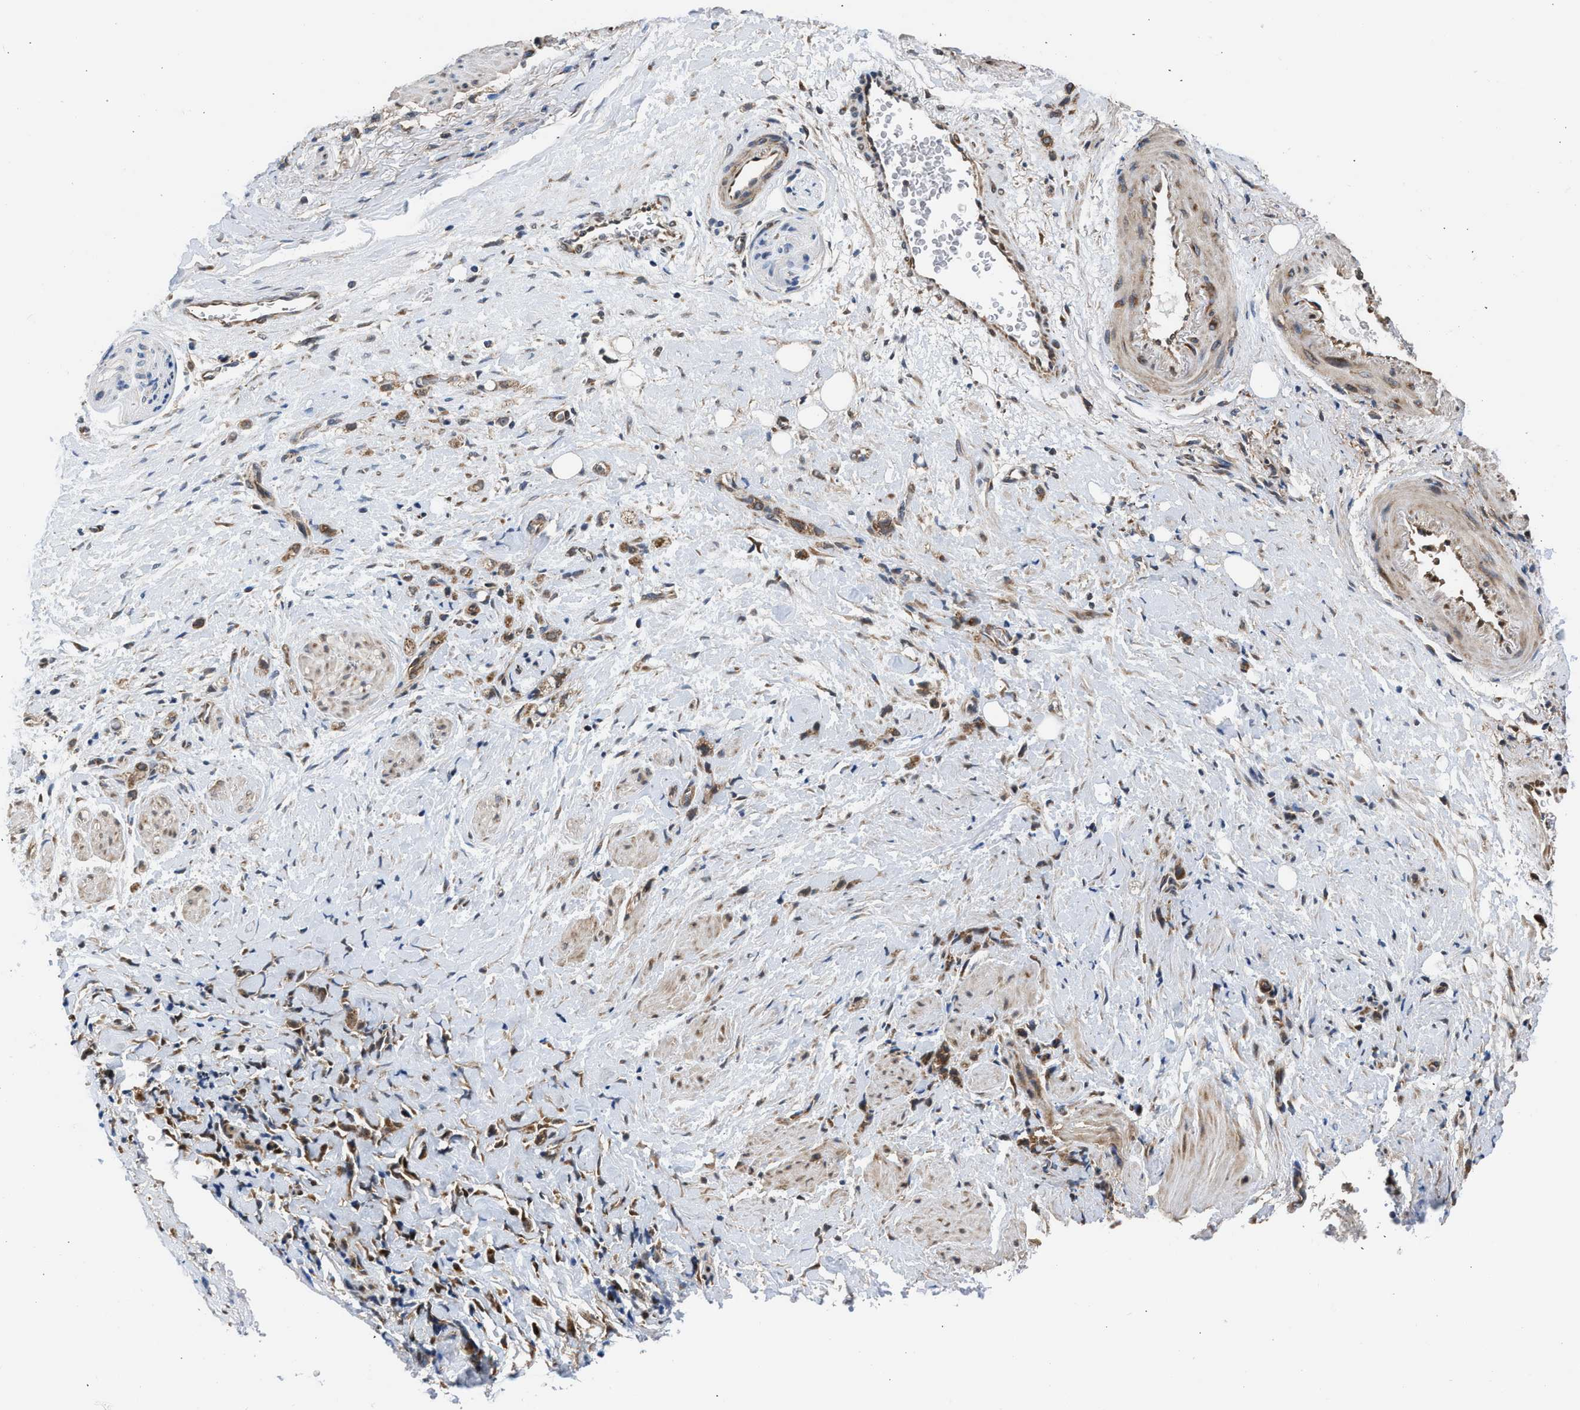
{"staining": {"intensity": "moderate", "quantity": ">75%", "location": "cytoplasmic/membranous"}, "tissue": "stomach cancer", "cell_type": "Tumor cells", "image_type": "cancer", "snomed": [{"axis": "morphology", "description": "Adenocarcinoma, NOS"}, {"axis": "topography", "description": "Stomach"}], "caption": "DAB immunohistochemical staining of human adenocarcinoma (stomach) shows moderate cytoplasmic/membranous protein staining in about >75% of tumor cells.", "gene": "POLG2", "patient": {"sex": "male", "age": 82}}